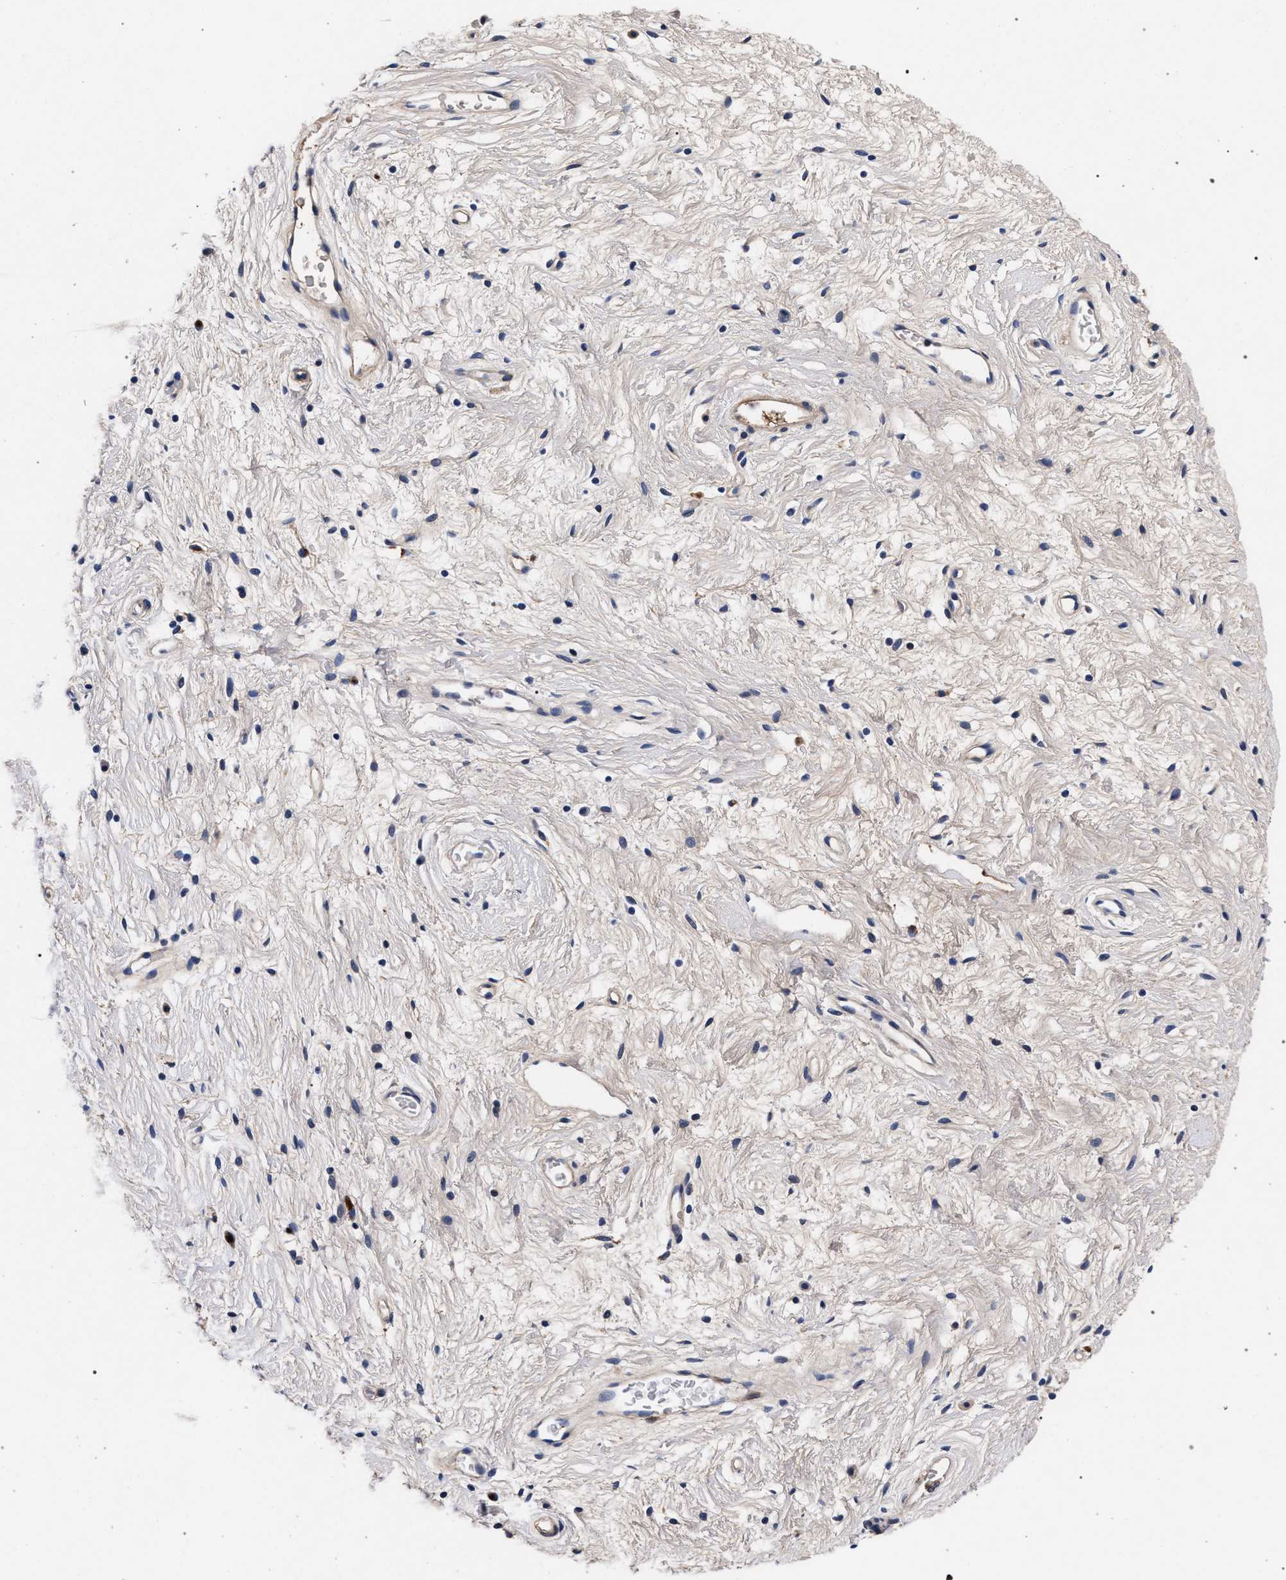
{"staining": {"intensity": "weak", "quantity": "<25%", "location": "cytoplasmic/membranous"}, "tissue": "cervix", "cell_type": "Squamous epithelial cells", "image_type": "normal", "snomed": [{"axis": "morphology", "description": "Normal tissue, NOS"}, {"axis": "topography", "description": "Cervix"}], "caption": "Immunohistochemistry (IHC) micrograph of normal cervix: cervix stained with DAB demonstrates no significant protein staining in squamous epithelial cells. (Stains: DAB immunohistochemistry with hematoxylin counter stain, Microscopy: brightfield microscopy at high magnification).", "gene": "ACOX1", "patient": {"sex": "female", "age": 77}}